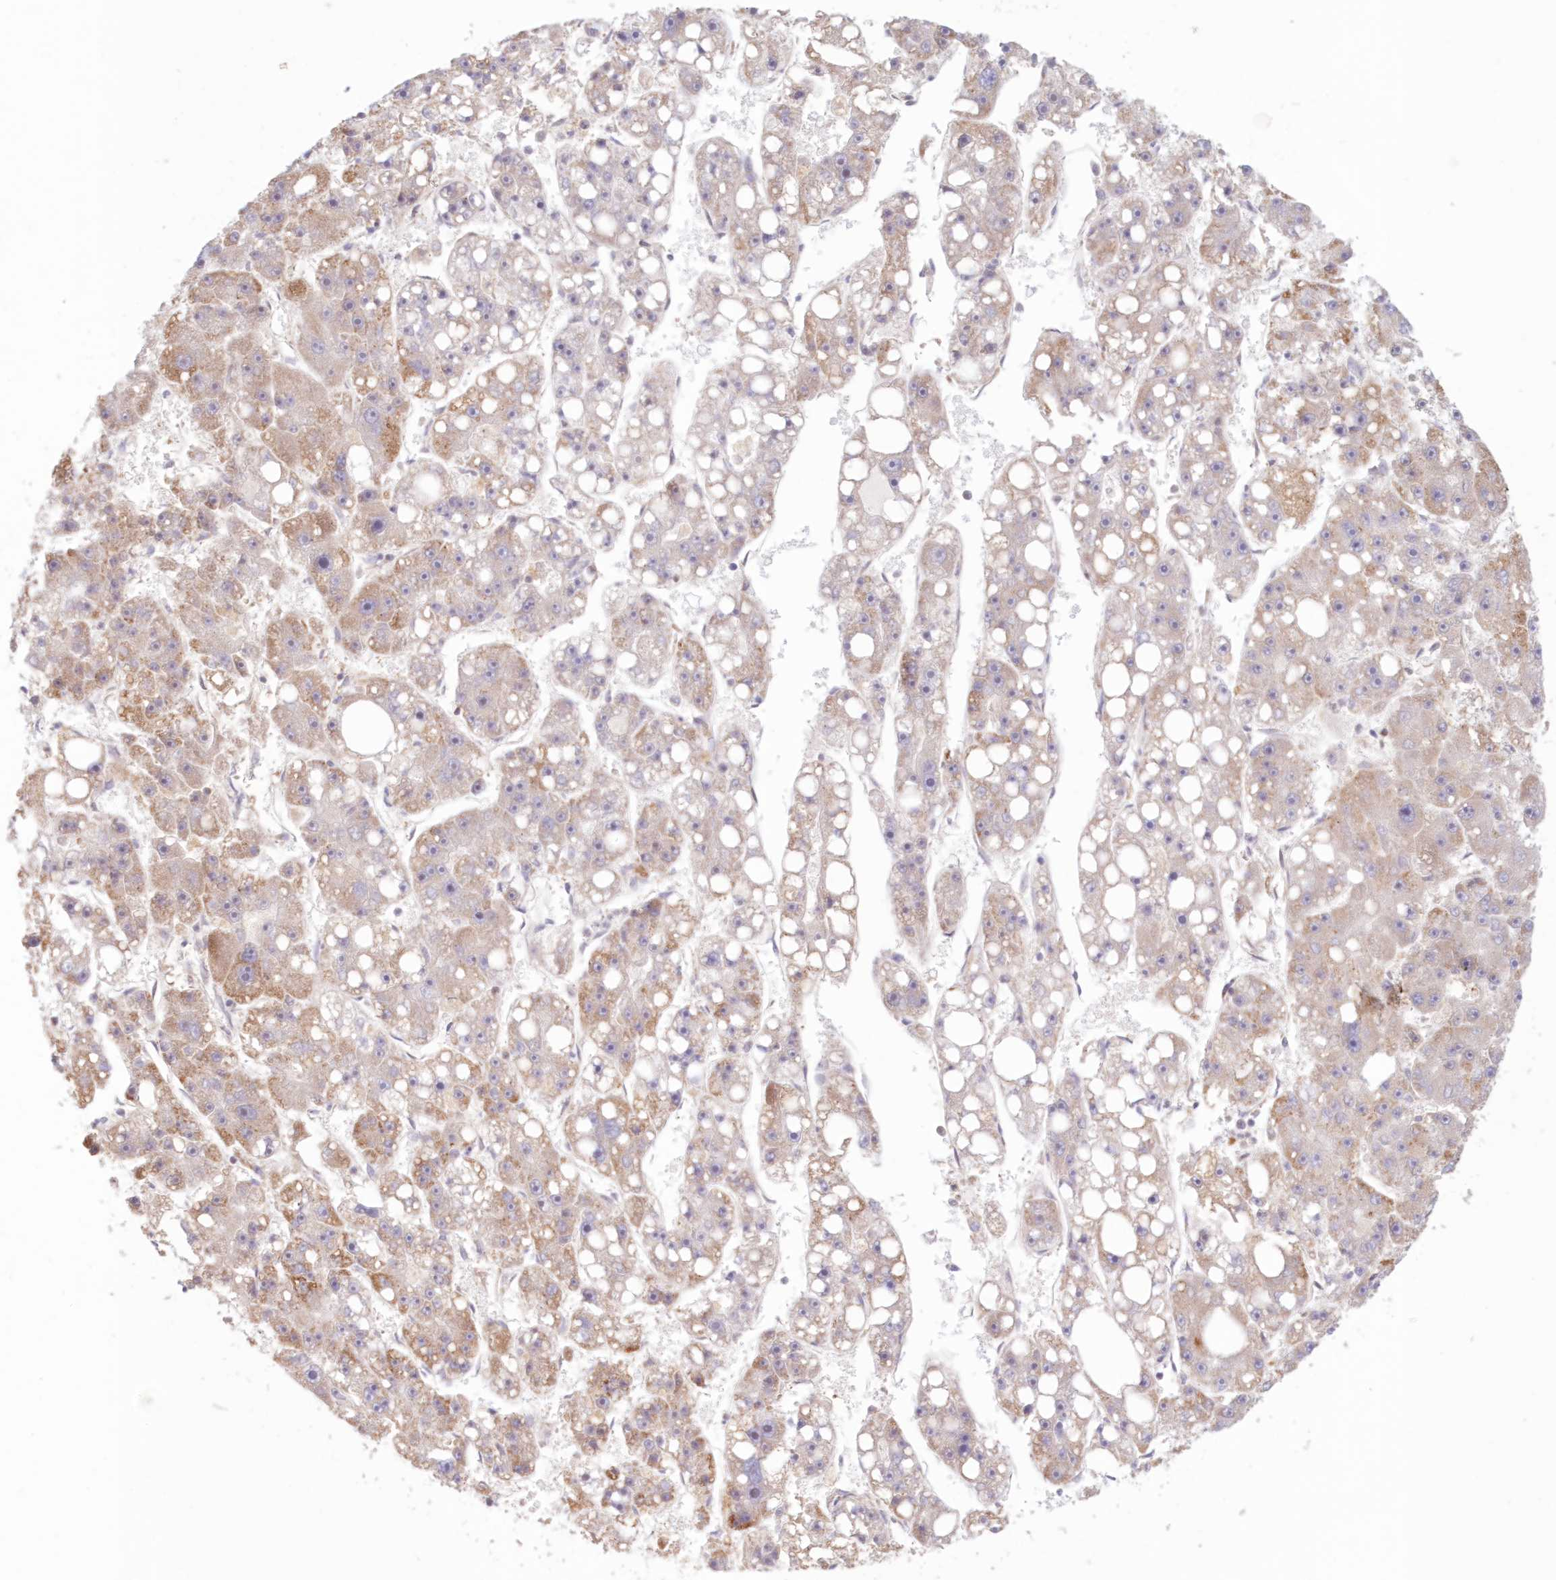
{"staining": {"intensity": "weak", "quantity": "25%-75%", "location": "cytoplasmic/membranous"}, "tissue": "liver cancer", "cell_type": "Tumor cells", "image_type": "cancer", "snomed": [{"axis": "morphology", "description": "Carcinoma, Hepatocellular, NOS"}, {"axis": "topography", "description": "Liver"}], "caption": "An image of human liver hepatocellular carcinoma stained for a protein exhibits weak cytoplasmic/membranous brown staining in tumor cells.", "gene": "PCYOX1L", "patient": {"sex": "female", "age": 61}}